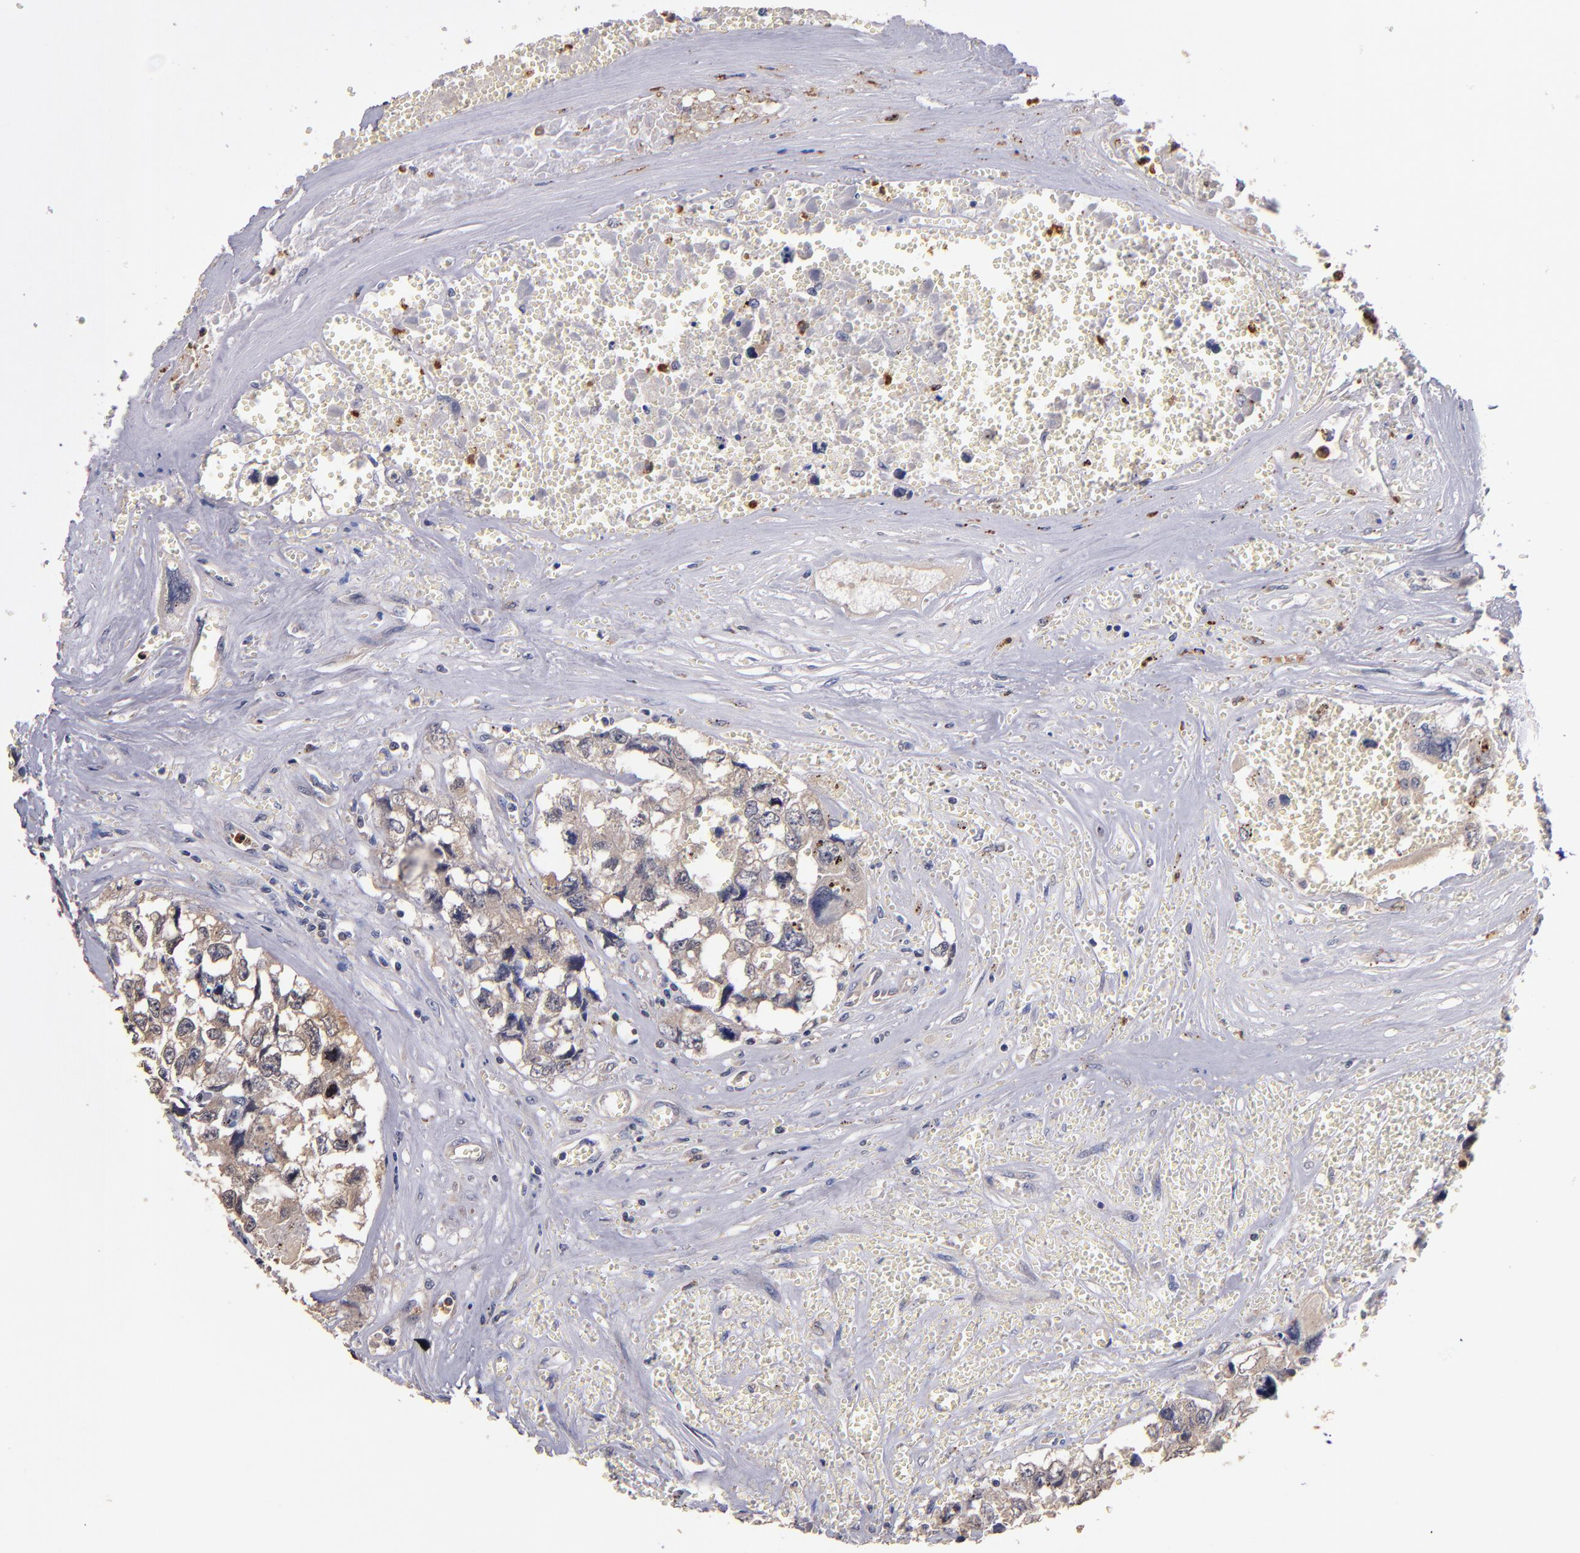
{"staining": {"intensity": "weak", "quantity": ">75%", "location": "cytoplasmic/membranous"}, "tissue": "testis cancer", "cell_type": "Tumor cells", "image_type": "cancer", "snomed": [{"axis": "morphology", "description": "Carcinoma, Embryonal, NOS"}, {"axis": "topography", "description": "Testis"}], "caption": "DAB (3,3'-diaminobenzidine) immunohistochemical staining of testis embryonal carcinoma displays weak cytoplasmic/membranous protein expression in approximately >75% of tumor cells. The protein is stained brown, and the nuclei are stained in blue (DAB IHC with brightfield microscopy, high magnification).", "gene": "TTLL12", "patient": {"sex": "male", "age": 31}}